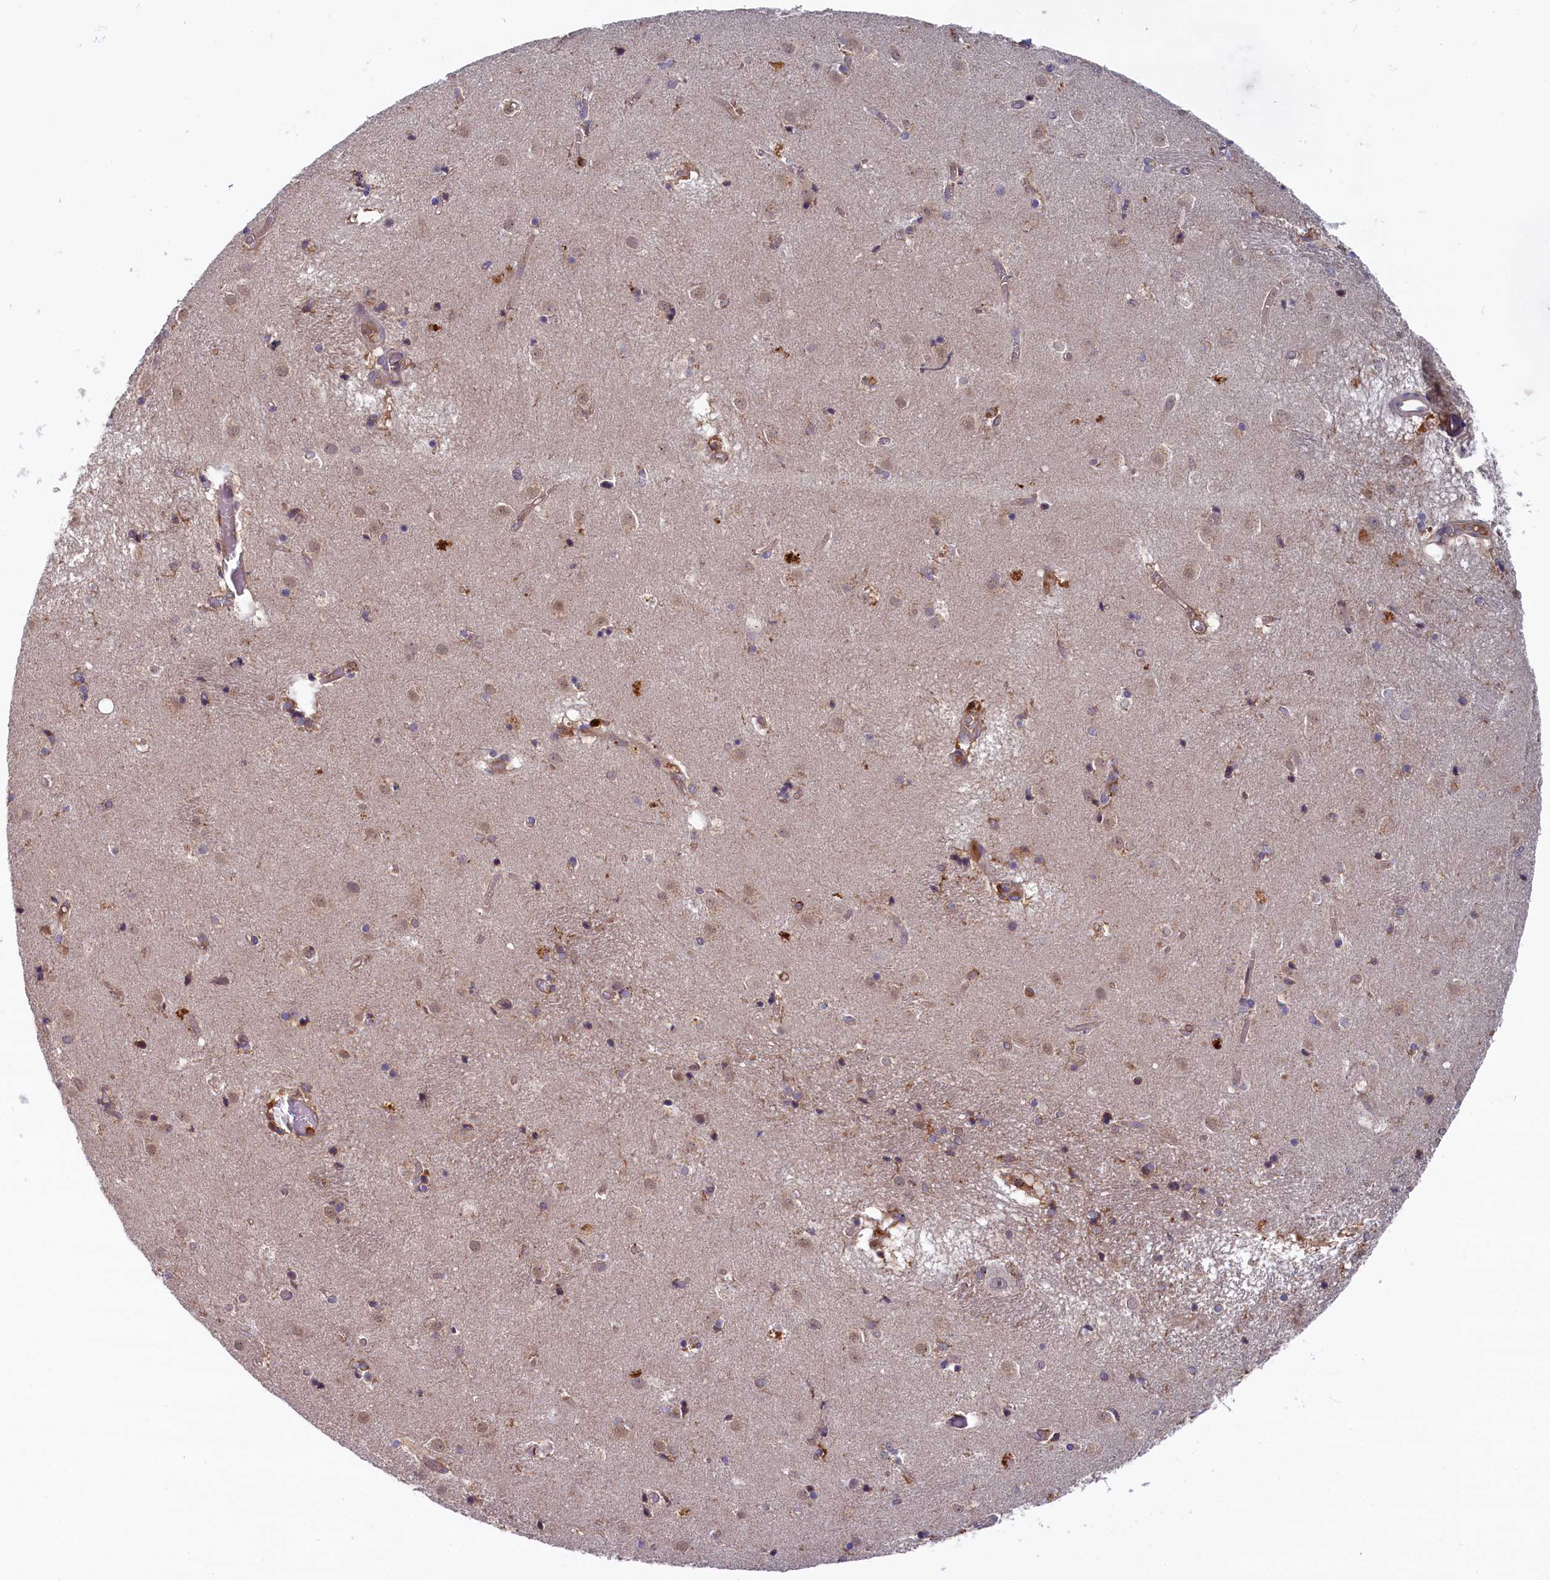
{"staining": {"intensity": "moderate", "quantity": "<25%", "location": "cytoplasmic/membranous"}, "tissue": "caudate", "cell_type": "Glial cells", "image_type": "normal", "snomed": [{"axis": "morphology", "description": "Normal tissue, NOS"}, {"axis": "topography", "description": "Lateral ventricle wall"}], "caption": "Approximately <25% of glial cells in benign caudate display moderate cytoplasmic/membranous protein staining as visualized by brown immunohistochemical staining.", "gene": "MYO9B", "patient": {"sex": "male", "age": 70}}